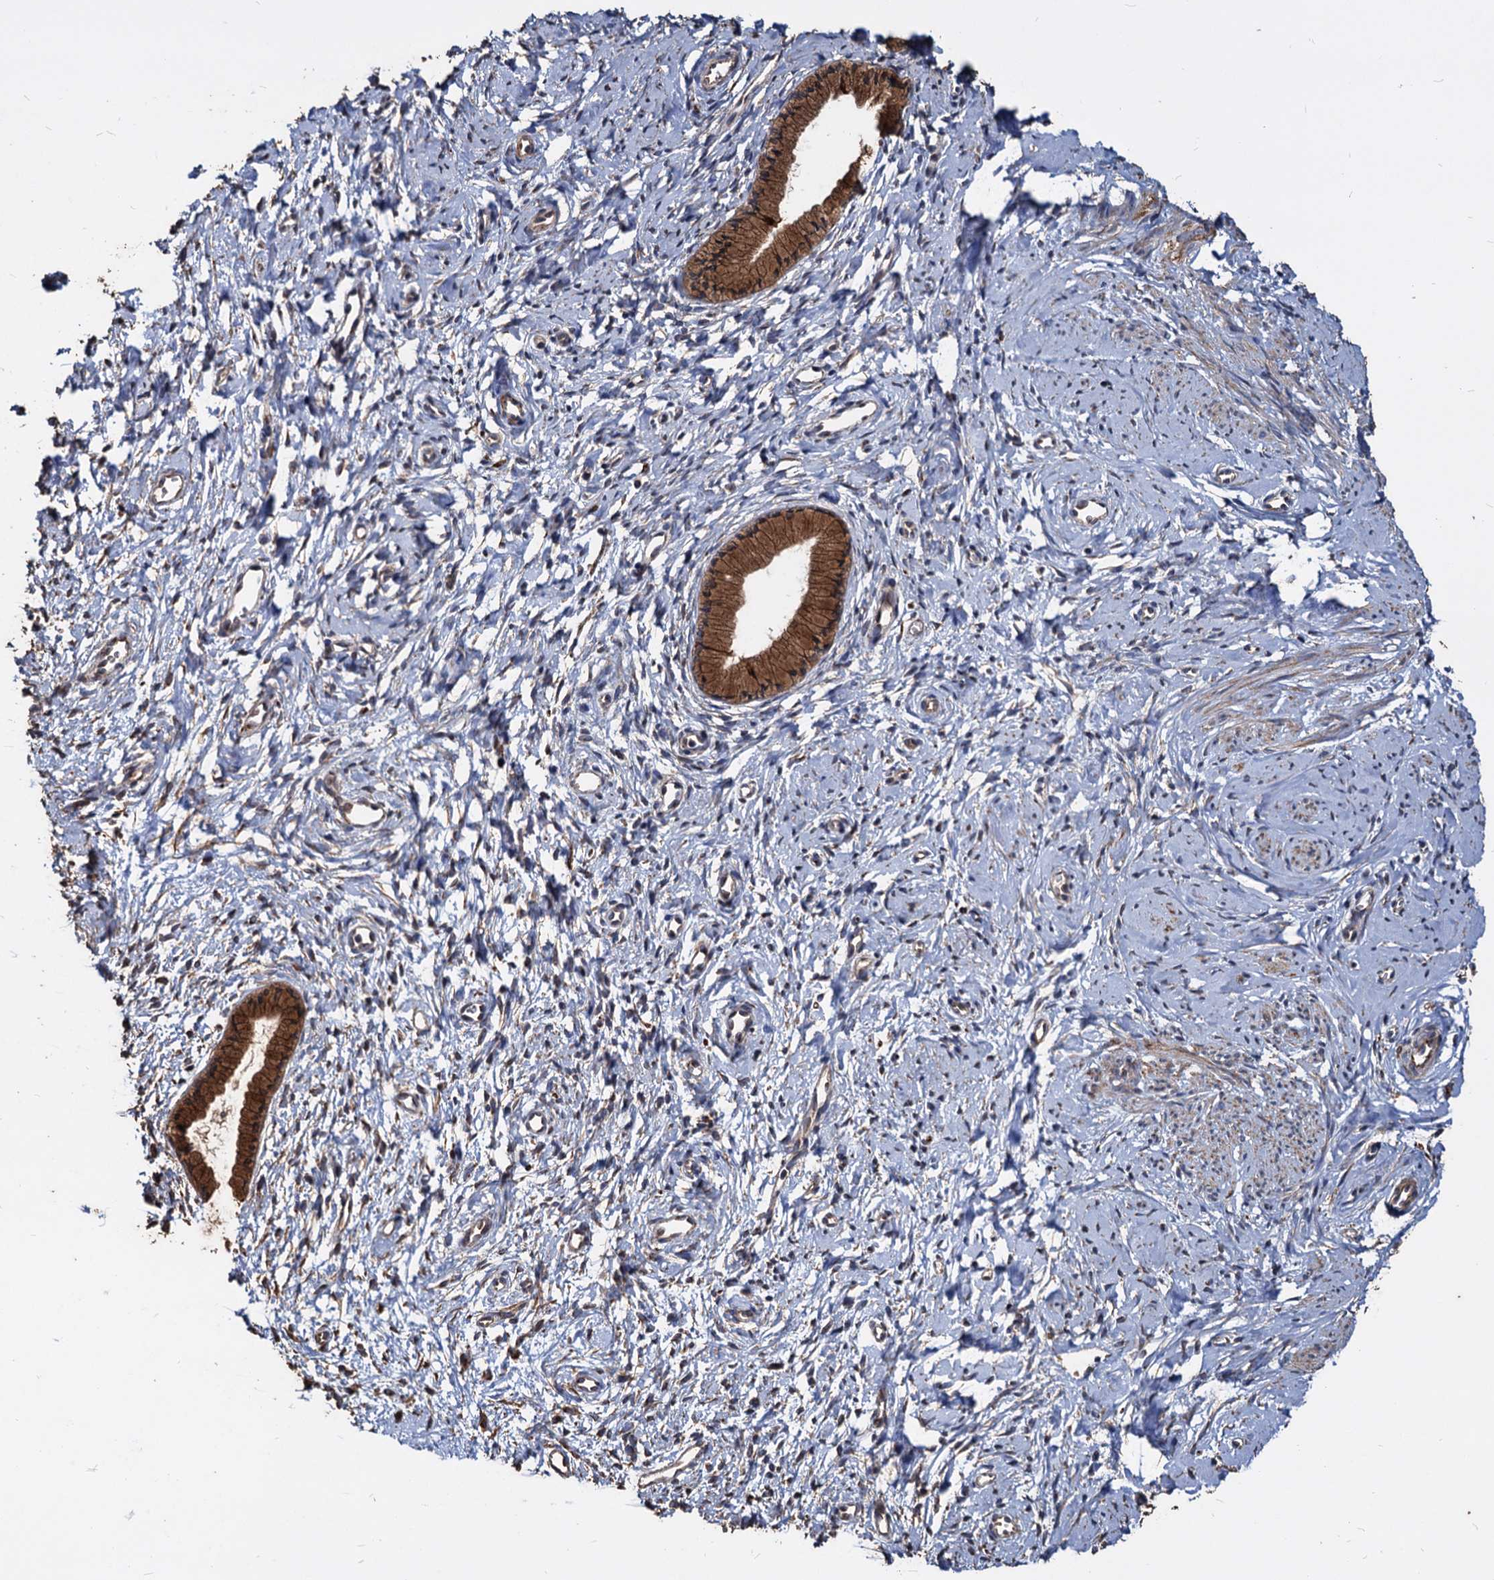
{"staining": {"intensity": "moderate", "quantity": ">75%", "location": "cytoplasmic/membranous"}, "tissue": "cervix", "cell_type": "Glandular cells", "image_type": "normal", "snomed": [{"axis": "morphology", "description": "Normal tissue, NOS"}, {"axis": "topography", "description": "Cervix"}], "caption": "Protein expression analysis of normal human cervix reveals moderate cytoplasmic/membranous expression in approximately >75% of glandular cells. (DAB (3,3'-diaminobenzidine) = brown stain, brightfield microscopy at high magnification).", "gene": "DEPDC4", "patient": {"sex": "female", "age": 57}}